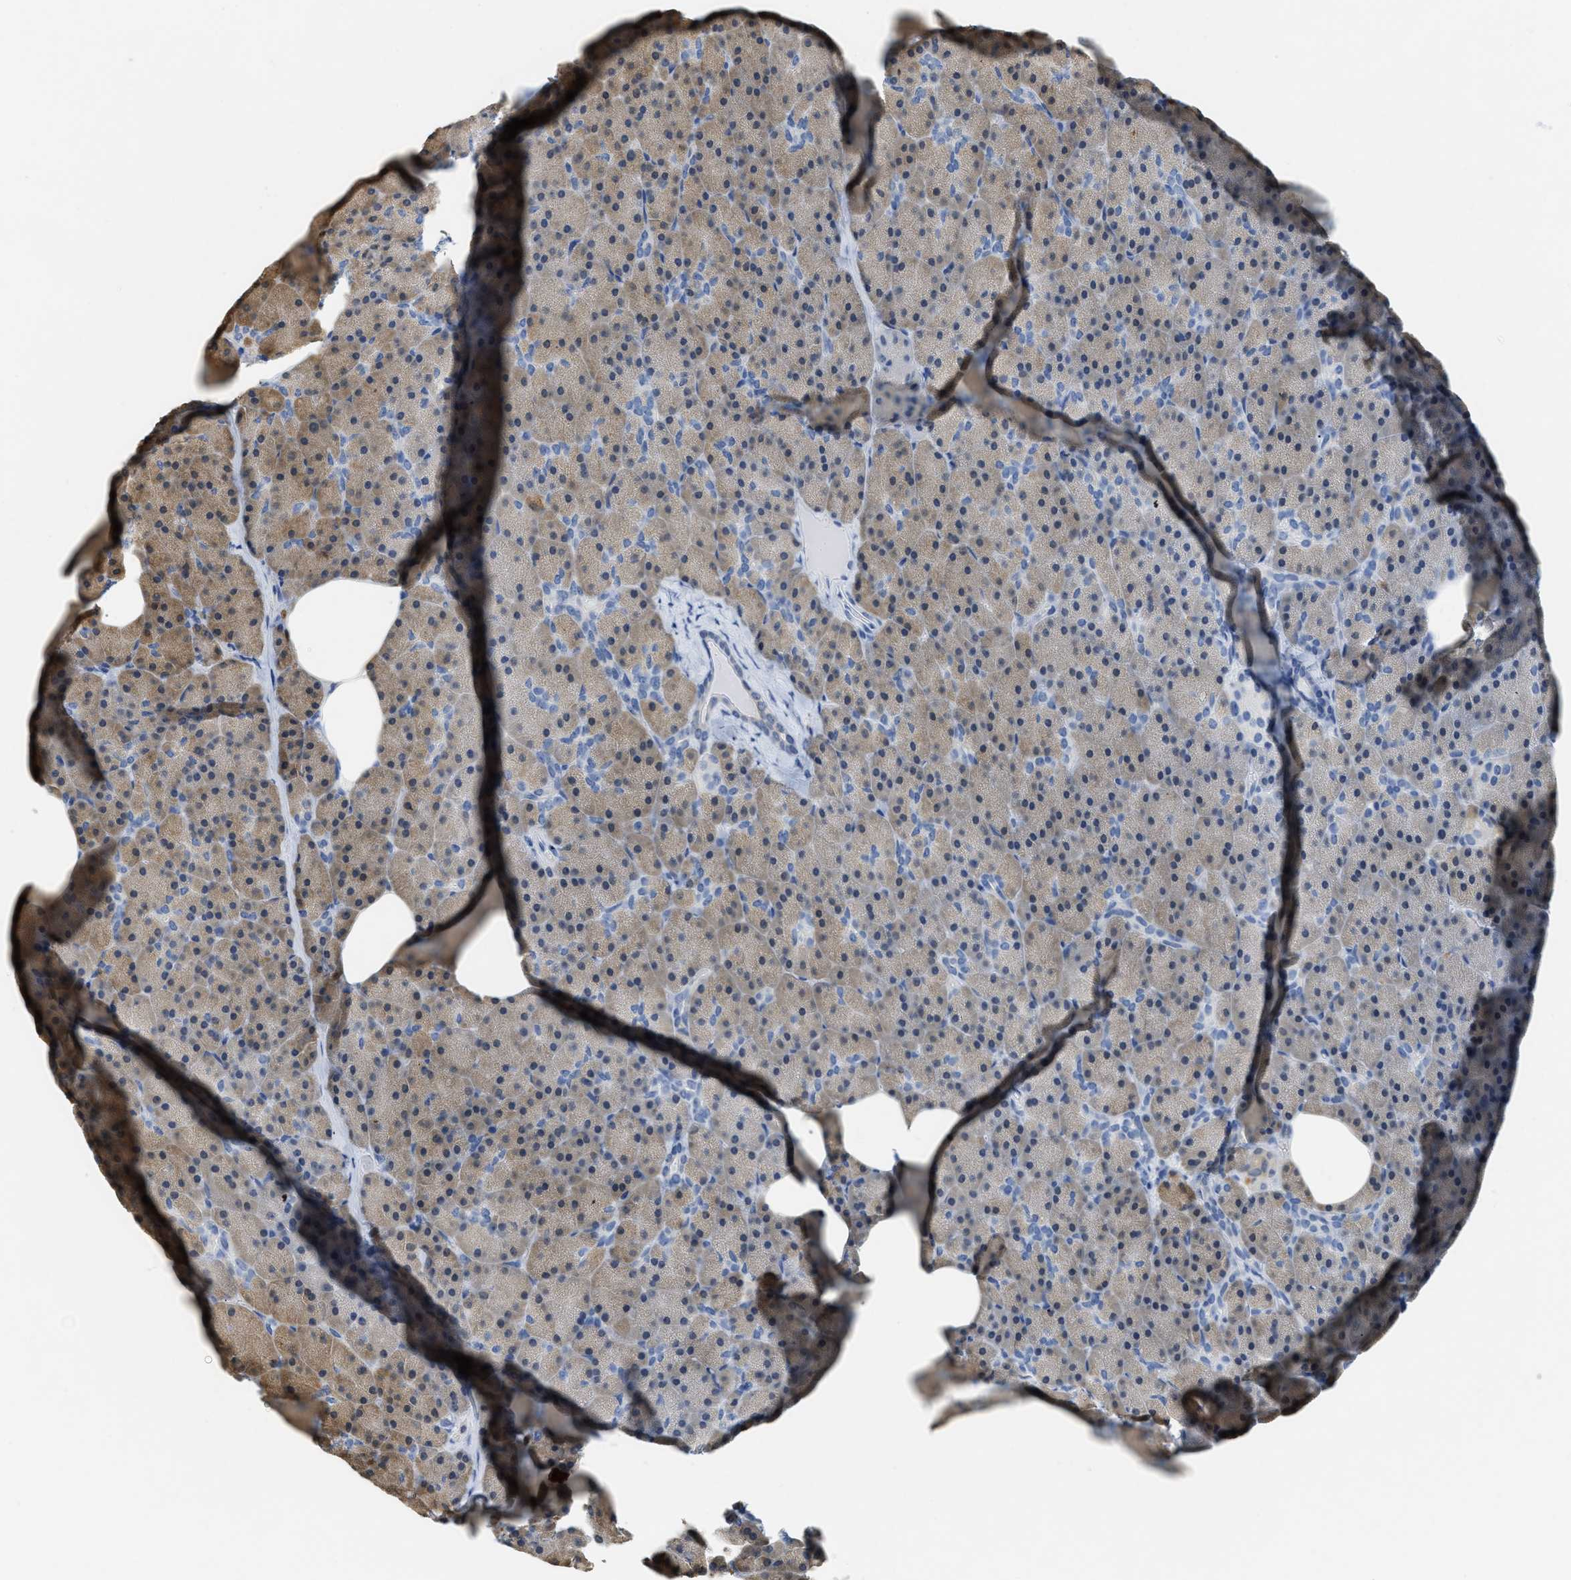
{"staining": {"intensity": "moderate", "quantity": ">75%", "location": "cytoplasmic/membranous"}, "tissue": "pancreas", "cell_type": "Exocrine glandular cells", "image_type": "normal", "snomed": [{"axis": "morphology", "description": "Normal tissue, NOS"}, {"axis": "topography", "description": "Pancreas"}], "caption": "Pancreas was stained to show a protein in brown. There is medium levels of moderate cytoplasmic/membranous expression in approximately >75% of exocrine glandular cells. The staining was performed using DAB, with brown indicating positive protein expression. Nuclei are stained blue with hematoxylin.", "gene": "SERPINB1", "patient": {"sex": "female", "age": 35}}